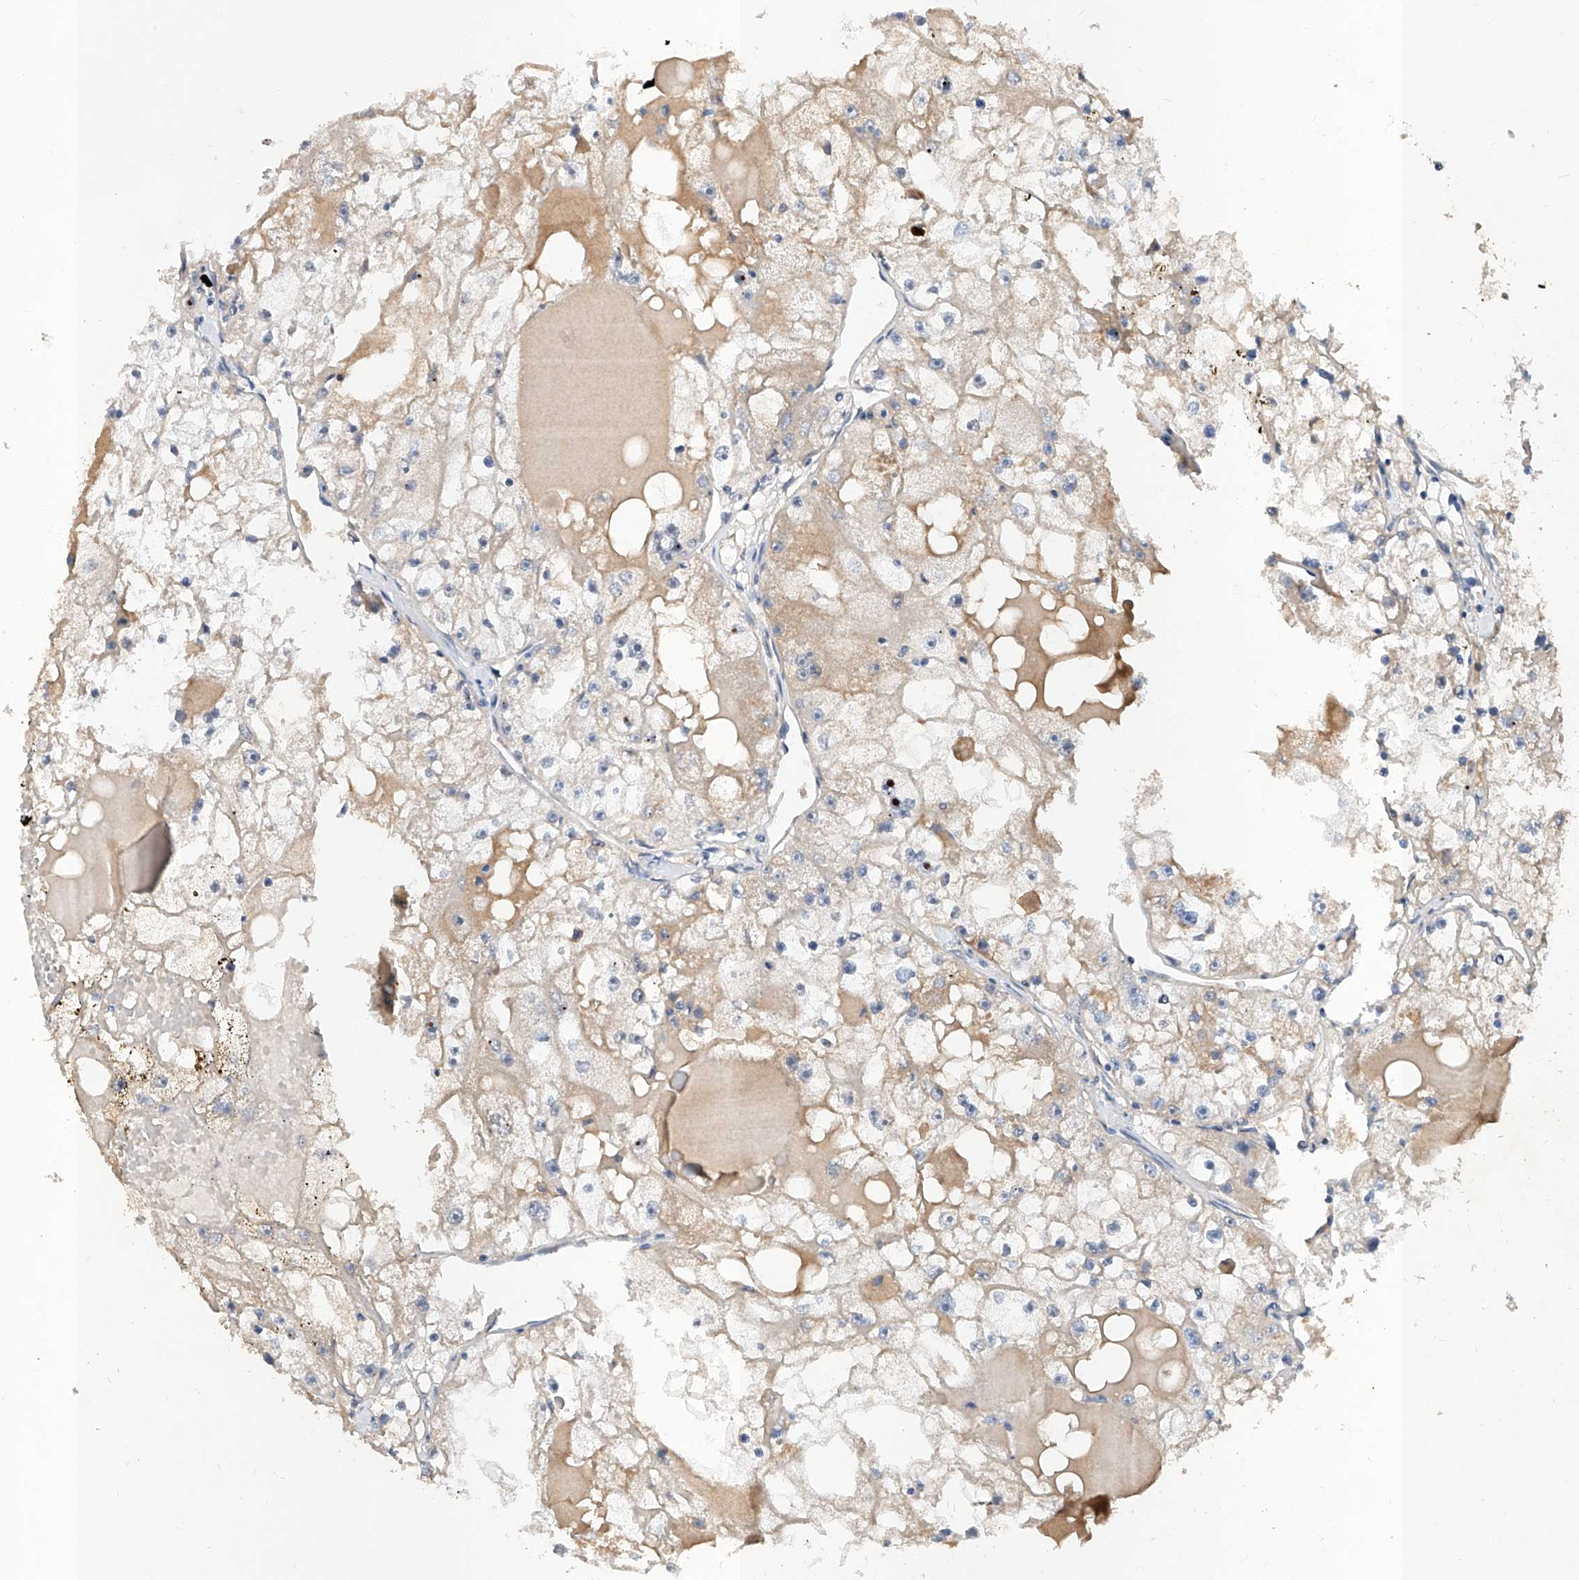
{"staining": {"intensity": "negative", "quantity": "none", "location": "none"}, "tissue": "renal cancer", "cell_type": "Tumor cells", "image_type": "cancer", "snomed": [{"axis": "morphology", "description": "Adenocarcinoma, NOS"}, {"axis": "topography", "description": "Kidney"}], "caption": "Protein analysis of renal cancer (adenocarcinoma) exhibits no significant staining in tumor cells. (DAB (3,3'-diaminobenzidine) immunohistochemistry (IHC) visualized using brightfield microscopy, high magnification).", "gene": "CARMIL3", "patient": {"sex": "male", "age": 56}}